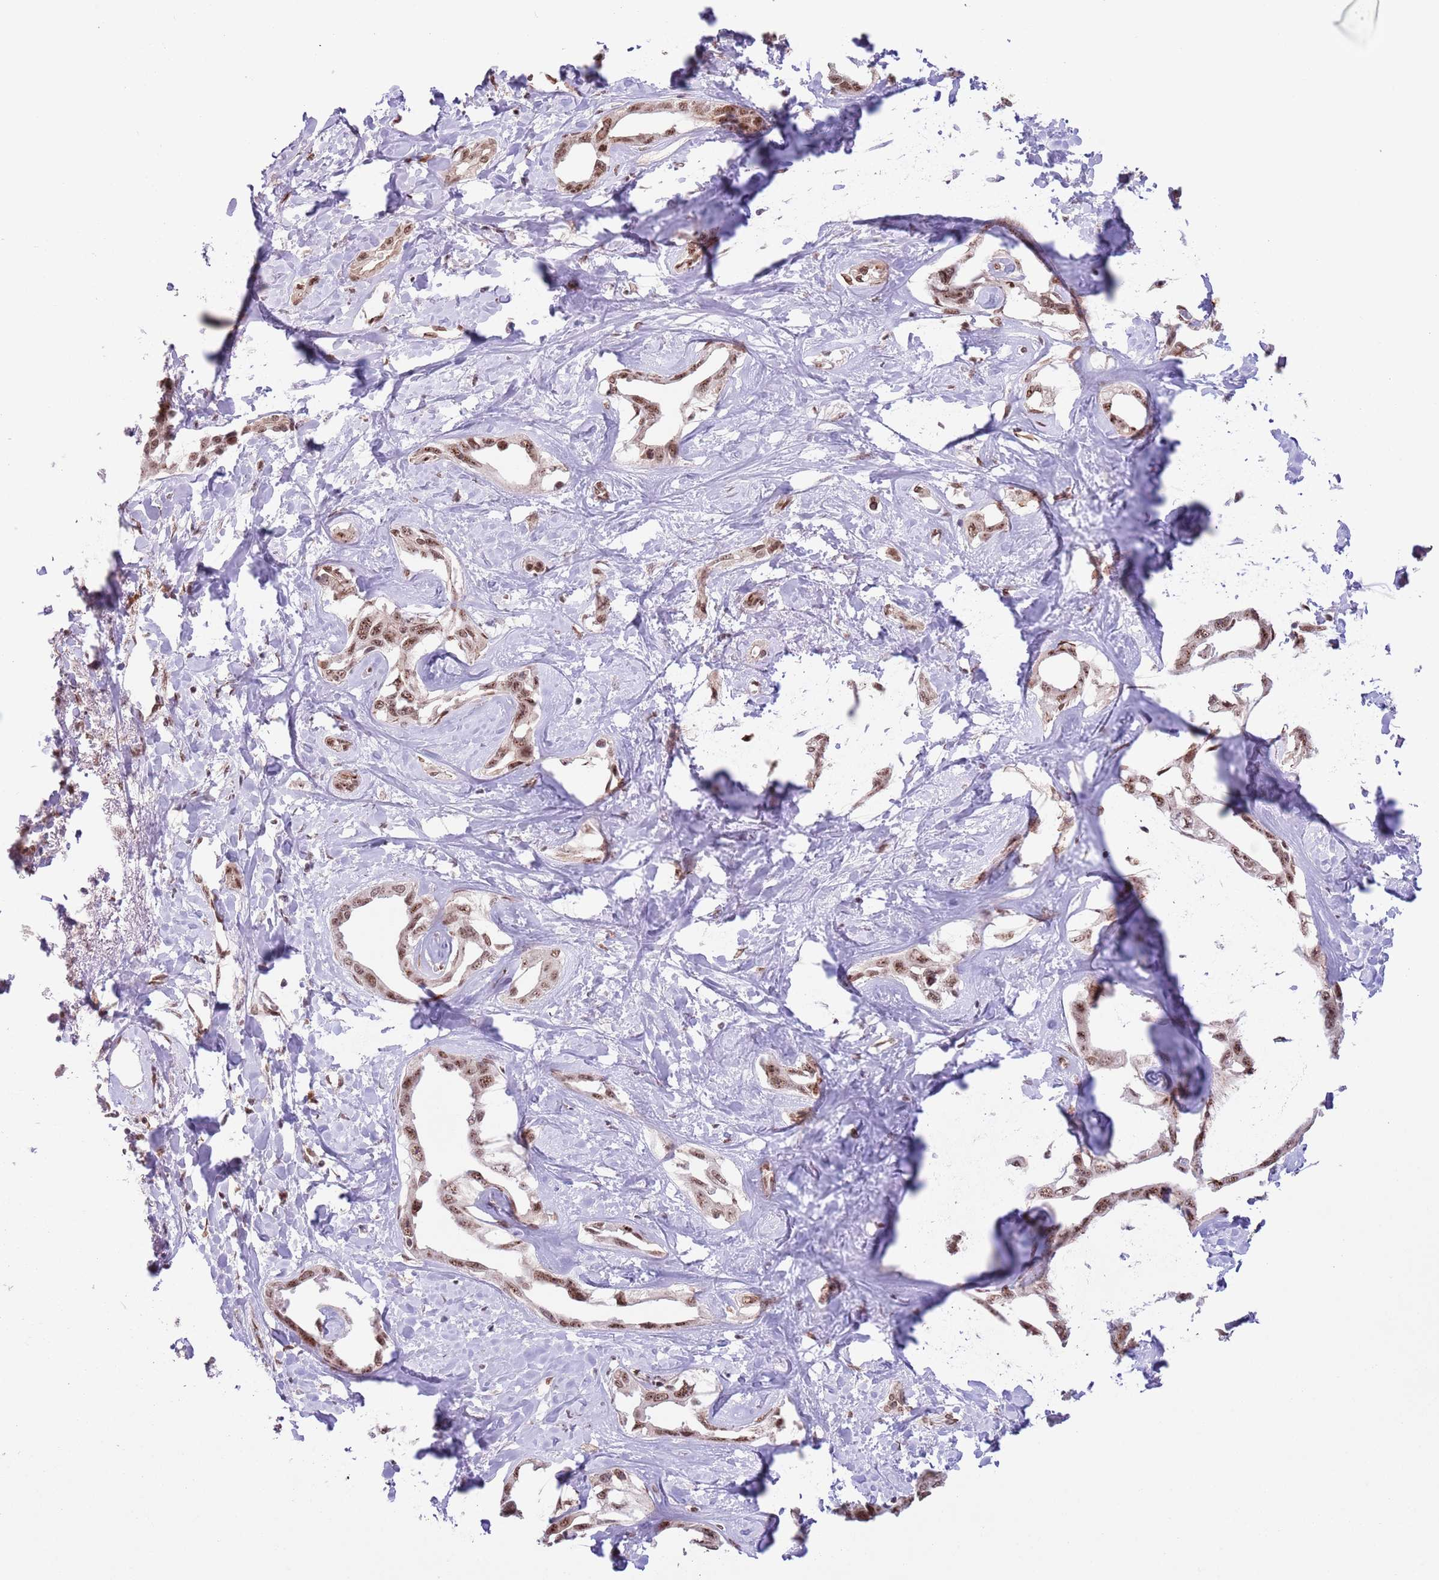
{"staining": {"intensity": "moderate", "quantity": ">75%", "location": "nuclear"}, "tissue": "liver cancer", "cell_type": "Tumor cells", "image_type": "cancer", "snomed": [{"axis": "morphology", "description": "Cholangiocarcinoma"}, {"axis": "topography", "description": "Liver"}], "caption": "Immunohistochemical staining of human cholangiocarcinoma (liver) demonstrates medium levels of moderate nuclear protein expression in about >75% of tumor cells.", "gene": "SIPA1L3", "patient": {"sex": "male", "age": 59}}